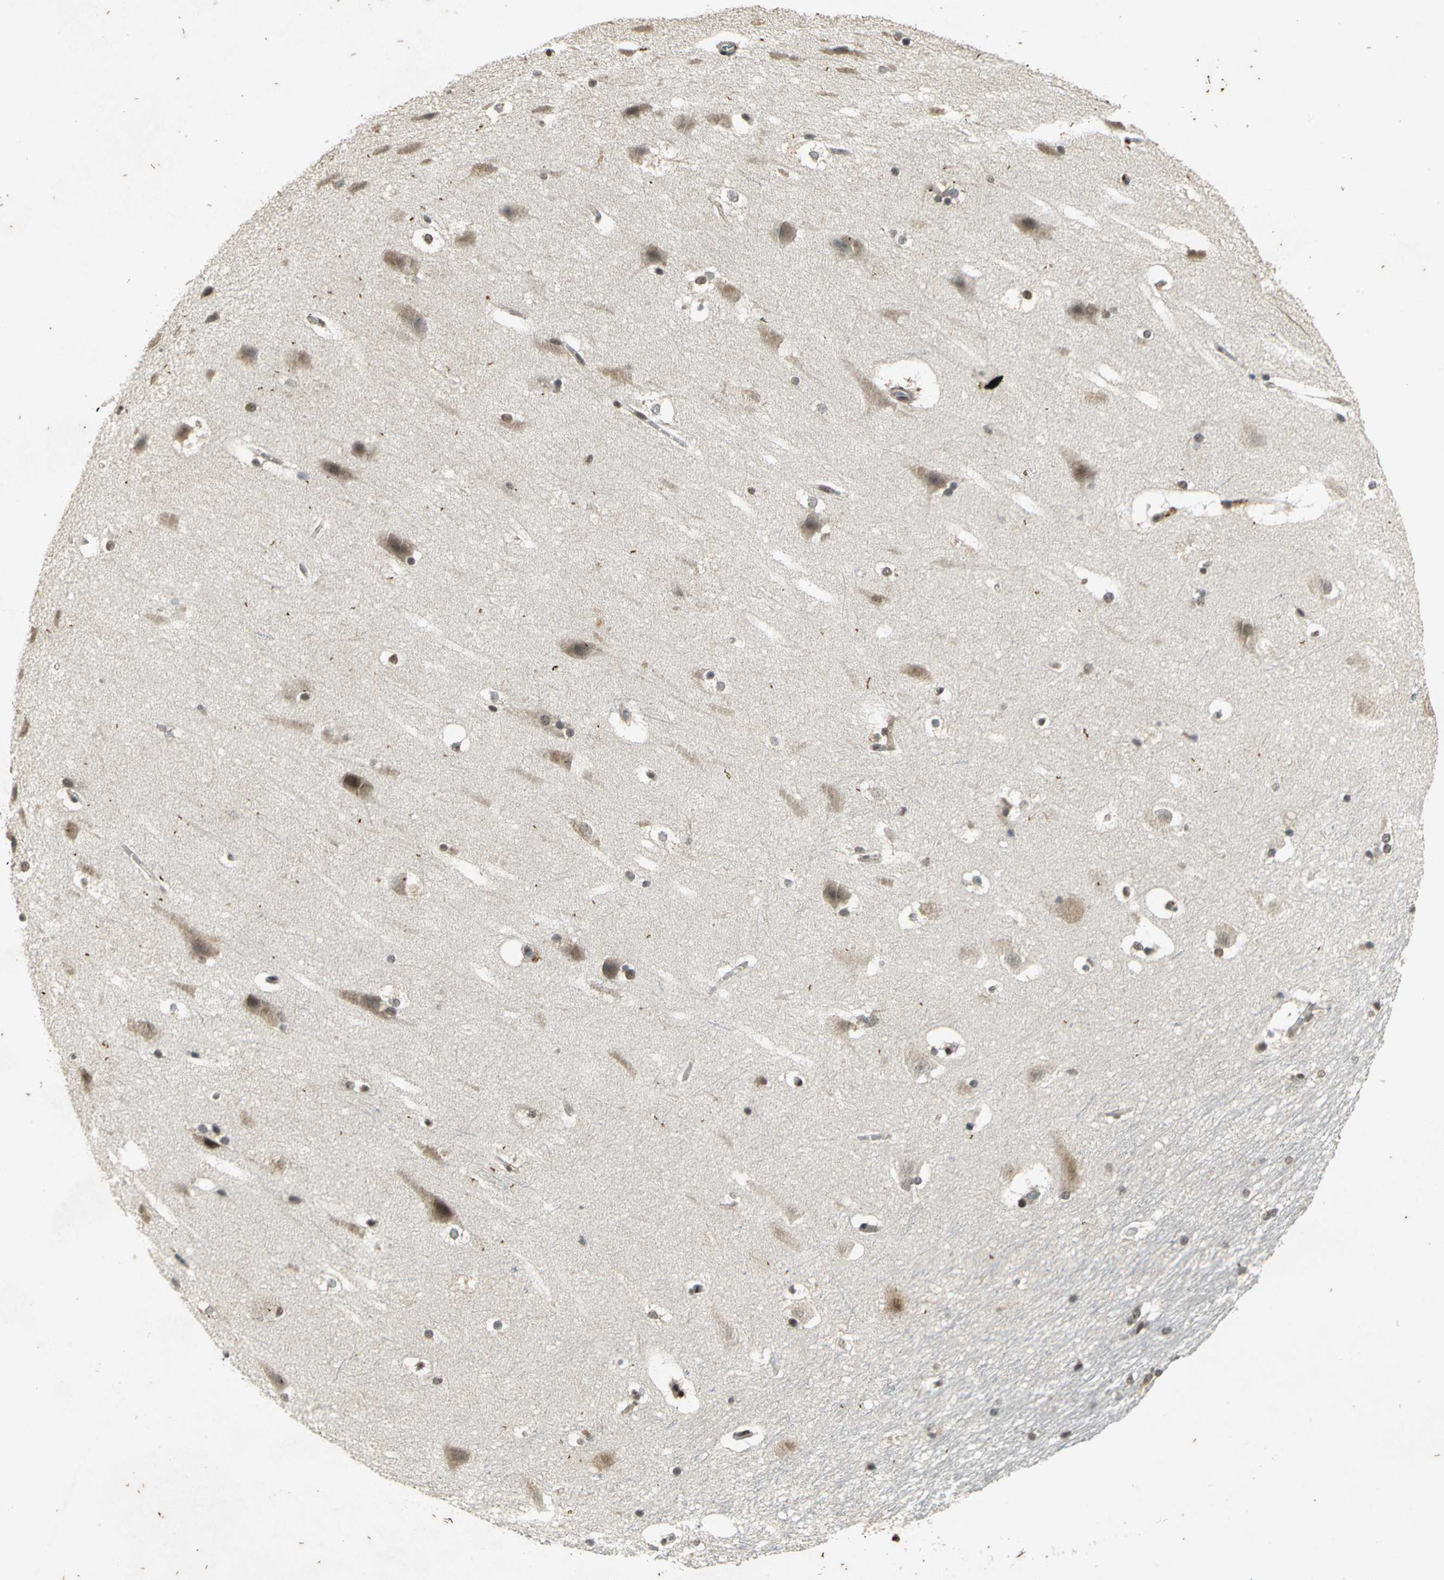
{"staining": {"intensity": "negative", "quantity": "none", "location": "none"}, "tissue": "hippocampus", "cell_type": "Glial cells", "image_type": "normal", "snomed": [{"axis": "morphology", "description": "Normal tissue, NOS"}, {"axis": "topography", "description": "Hippocampus"}], "caption": "Photomicrograph shows no significant protein positivity in glial cells of unremarkable hippocampus. (DAB IHC, high magnification).", "gene": "NOTCH3", "patient": {"sex": "female", "age": 19}}